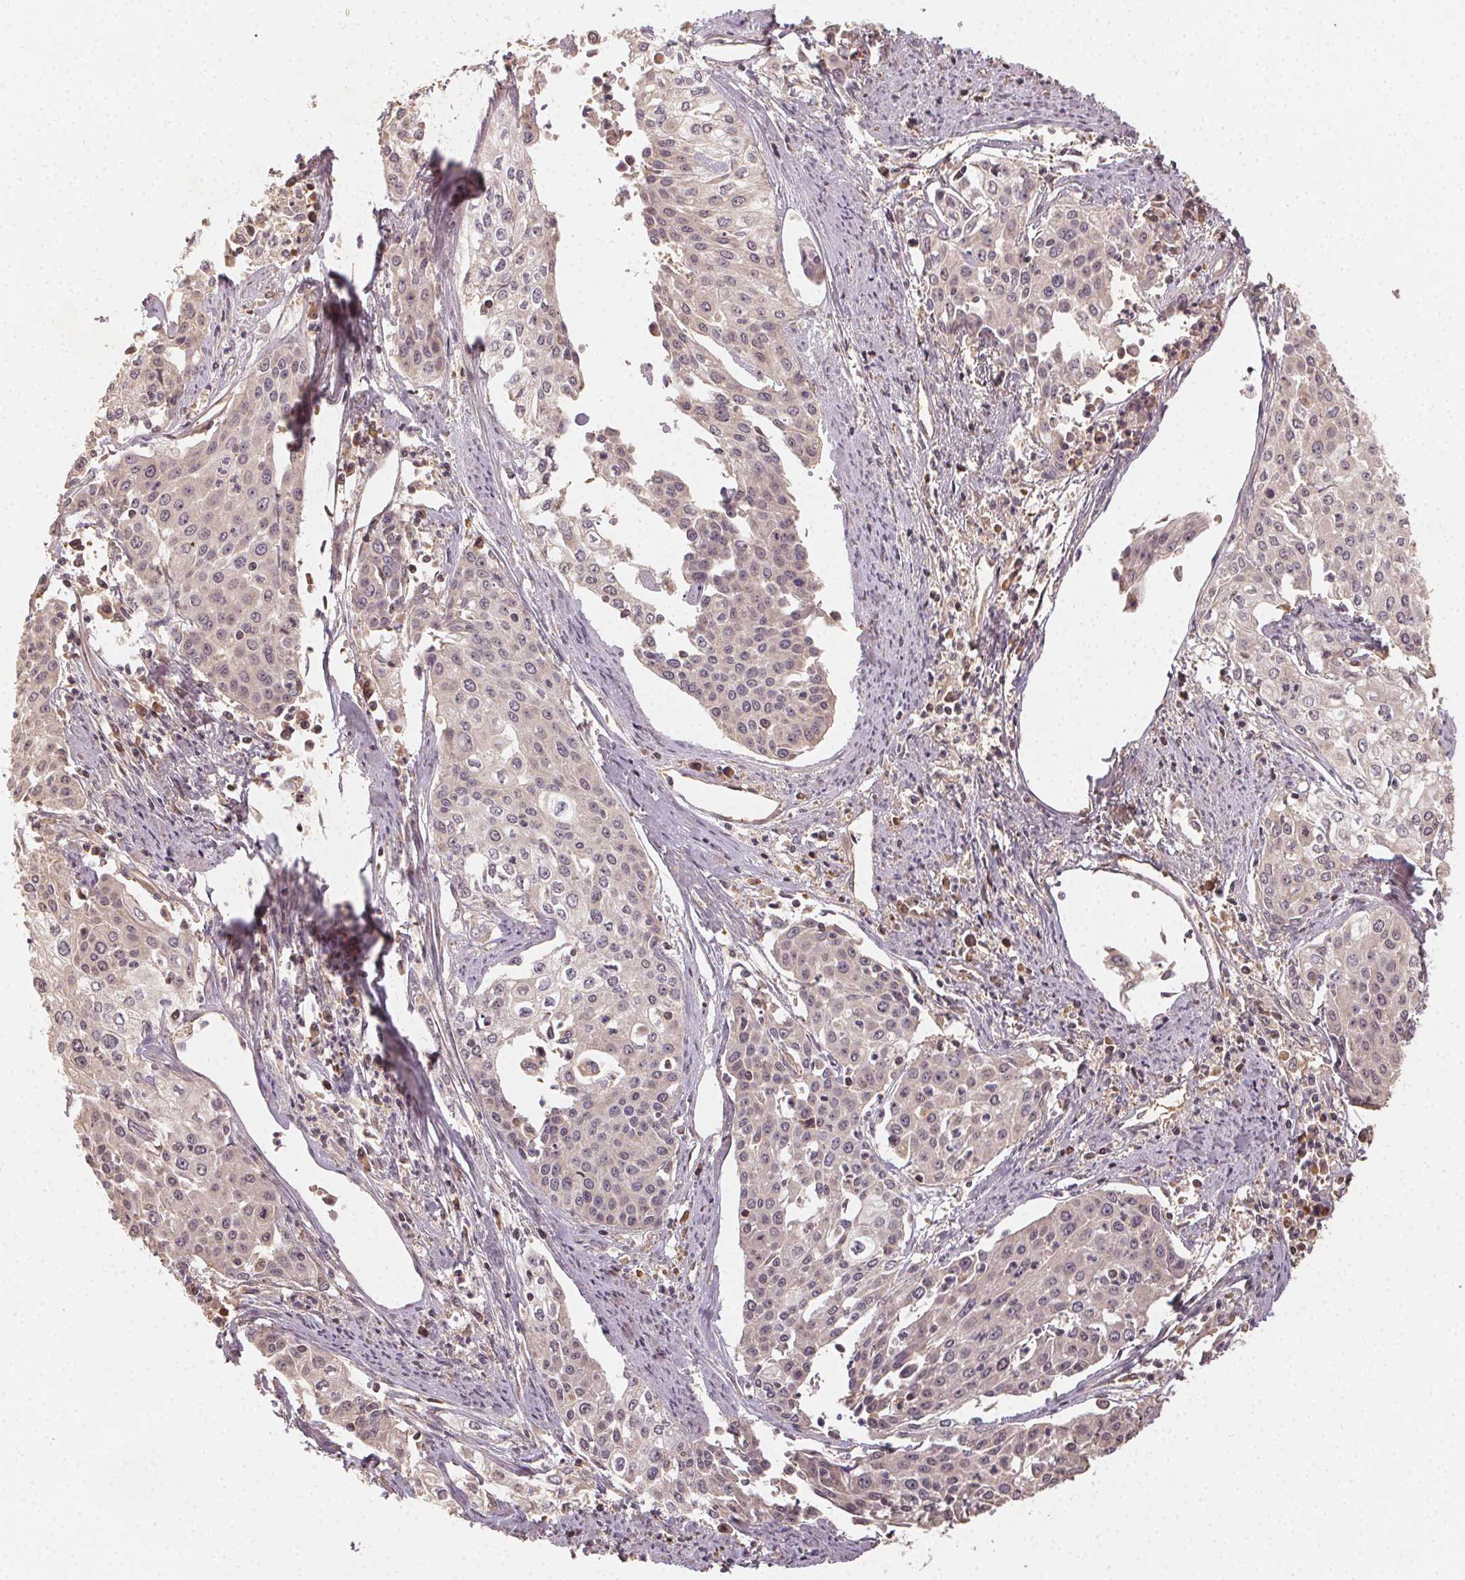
{"staining": {"intensity": "weak", "quantity": "<25%", "location": "cytoplasmic/membranous"}, "tissue": "cervical cancer", "cell_type": "Tumor cells", "image_type": "cancer", "snomed": [{"axis": "morphology", "description": "Squamous cell carcinoma, NOS"}, {"axis": "topography", "description": "Cervix"}], "caption": "A photomicrograph of squamous cell carcinoma (cervical) stained for a protein demonstrates no brown staining in tumor cells.", "gene": "RALA", "patient": {"sex": "female", "age": 39}}